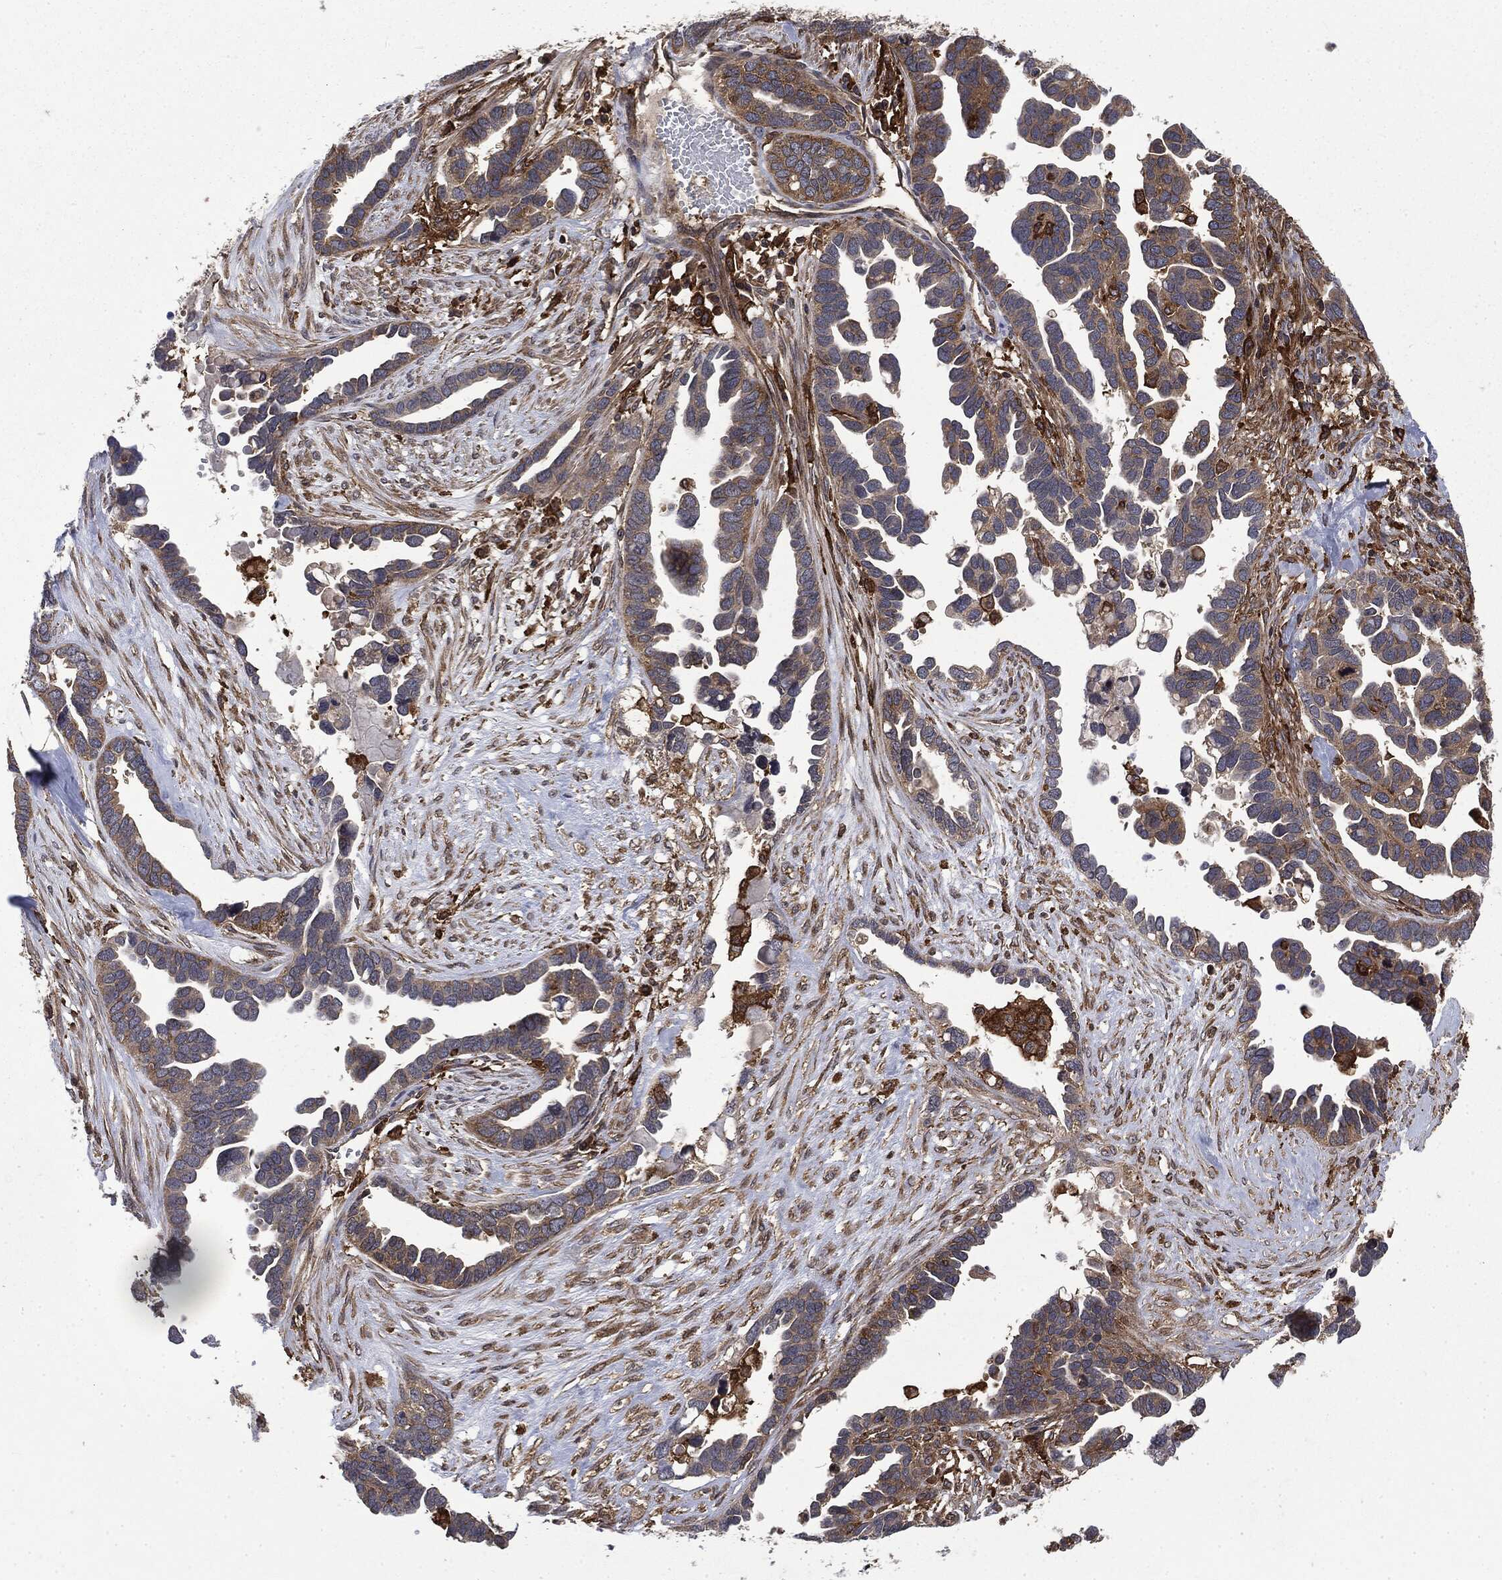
{"staining": {"intensity": "weak", "quantity": "25%-75%", "location": "cytoplasmic/membranous"}, "tissue": "ovarian cancer", "cell_type": "Tumor cells", "image_type": "cancer", "snomed": [{"axis": "morphology", "description": "Cystadenocarcinoma, serous, NOS"}, {"axis": "topography", "description": "Ovary"}], "caption": "Tumor cells exhibit weak cytoplasmic/membranous positivity in approximately 25%-75% of cells in ovarian serous cystadenocarcinoma. The staining was performed using DAB, with brown indicating positive protein expression. Nuclei are stained blue with hematoxylin.", "gene": "SNX5", "patient": {"sex": "female", "age": 54}}